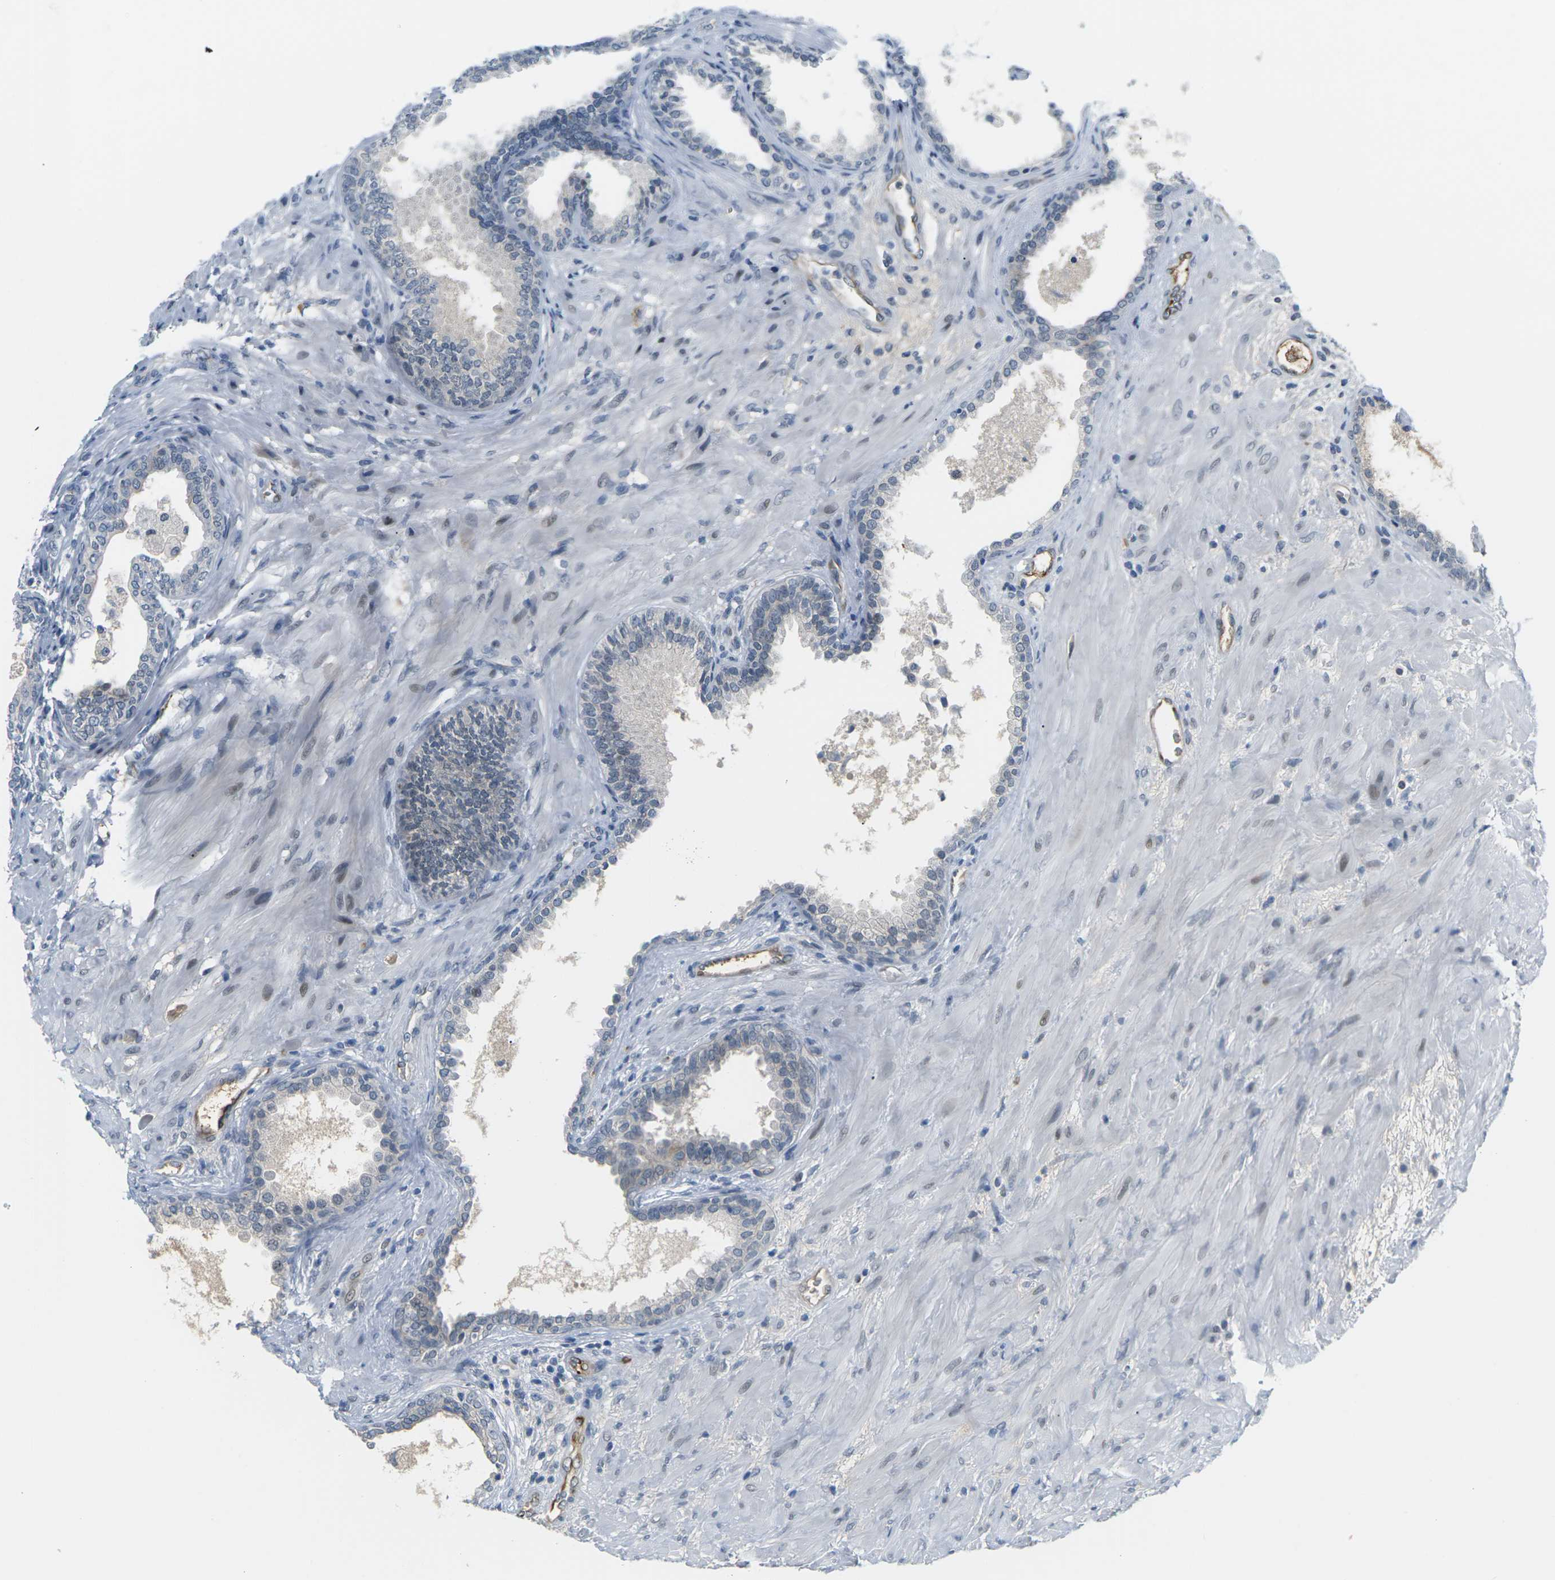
{"staining": {"intensity": "negative", "quantity": "none", "location": "none"}, "tissue": "prostate", "cell_type": "Glandular cells", "image_type": "normal", "snomed": [{"axis": "morphology", "description": "Normal tissue, NOS"}, {"axis": "topography", "description": "Prostate"}], "caption": "Benign prostate was stained to show a protein in brown. There is no significant staining in glandular cells.", "gene": "PKP2", "patient": {"sex": "male", "age": 76}}